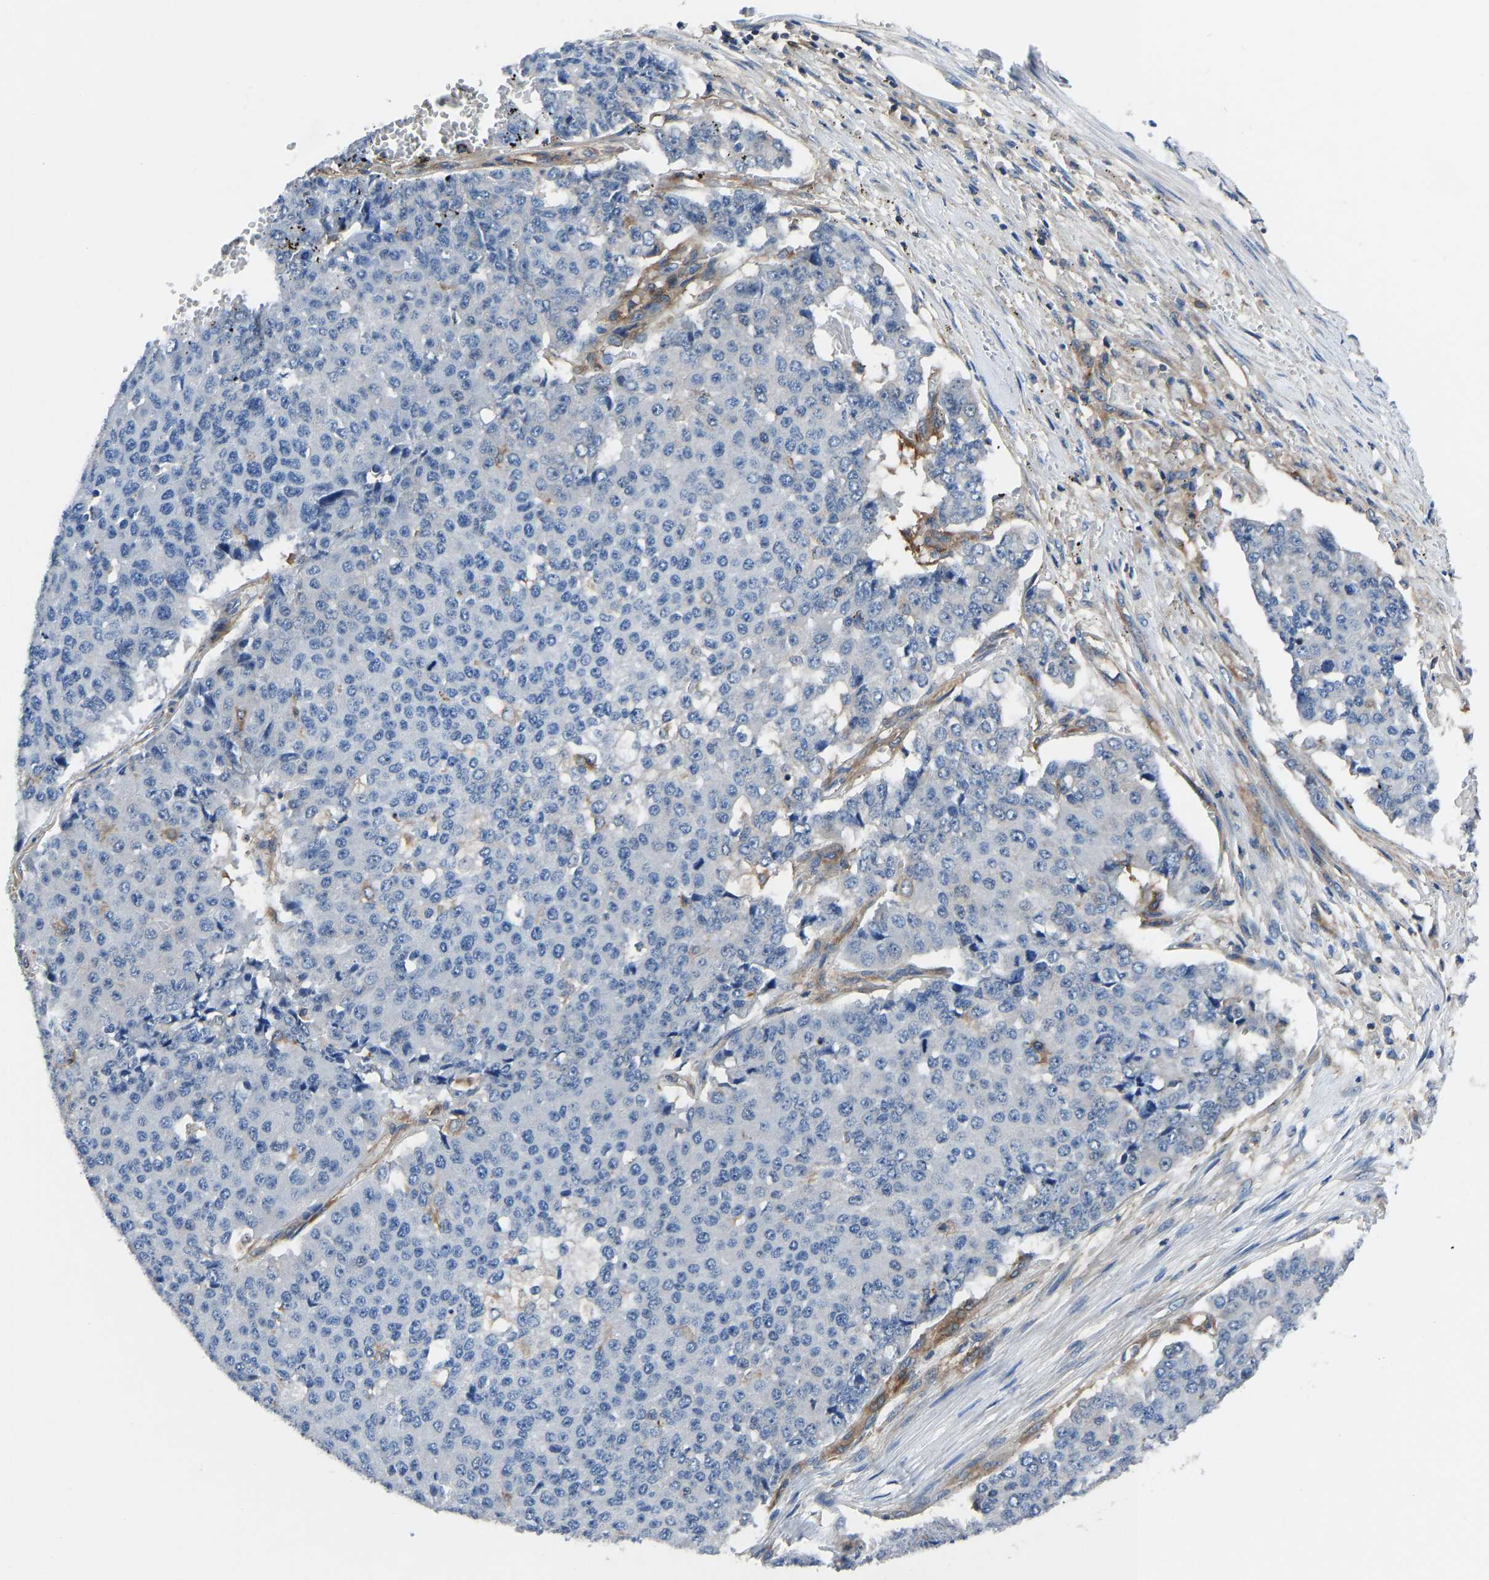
{"staining": {"intensity": "negative", "quantity": "none", "location": "none"}, "tissue": "pancreatic cancer", "cell_type": "Tumor cells", "image_type": "cancer", "snomed": [{"axis": "morphology", "description": "Adenocarcinoma, NOS"}, {"axis": "topography", "description": "Pancreas"}], "caption": "An image of human adenocarcinoma (pancreatic) is negative for staining in tumor cells.", "gene": "PRKAR1A", "patient": {"sex": "male", "age": 50}}